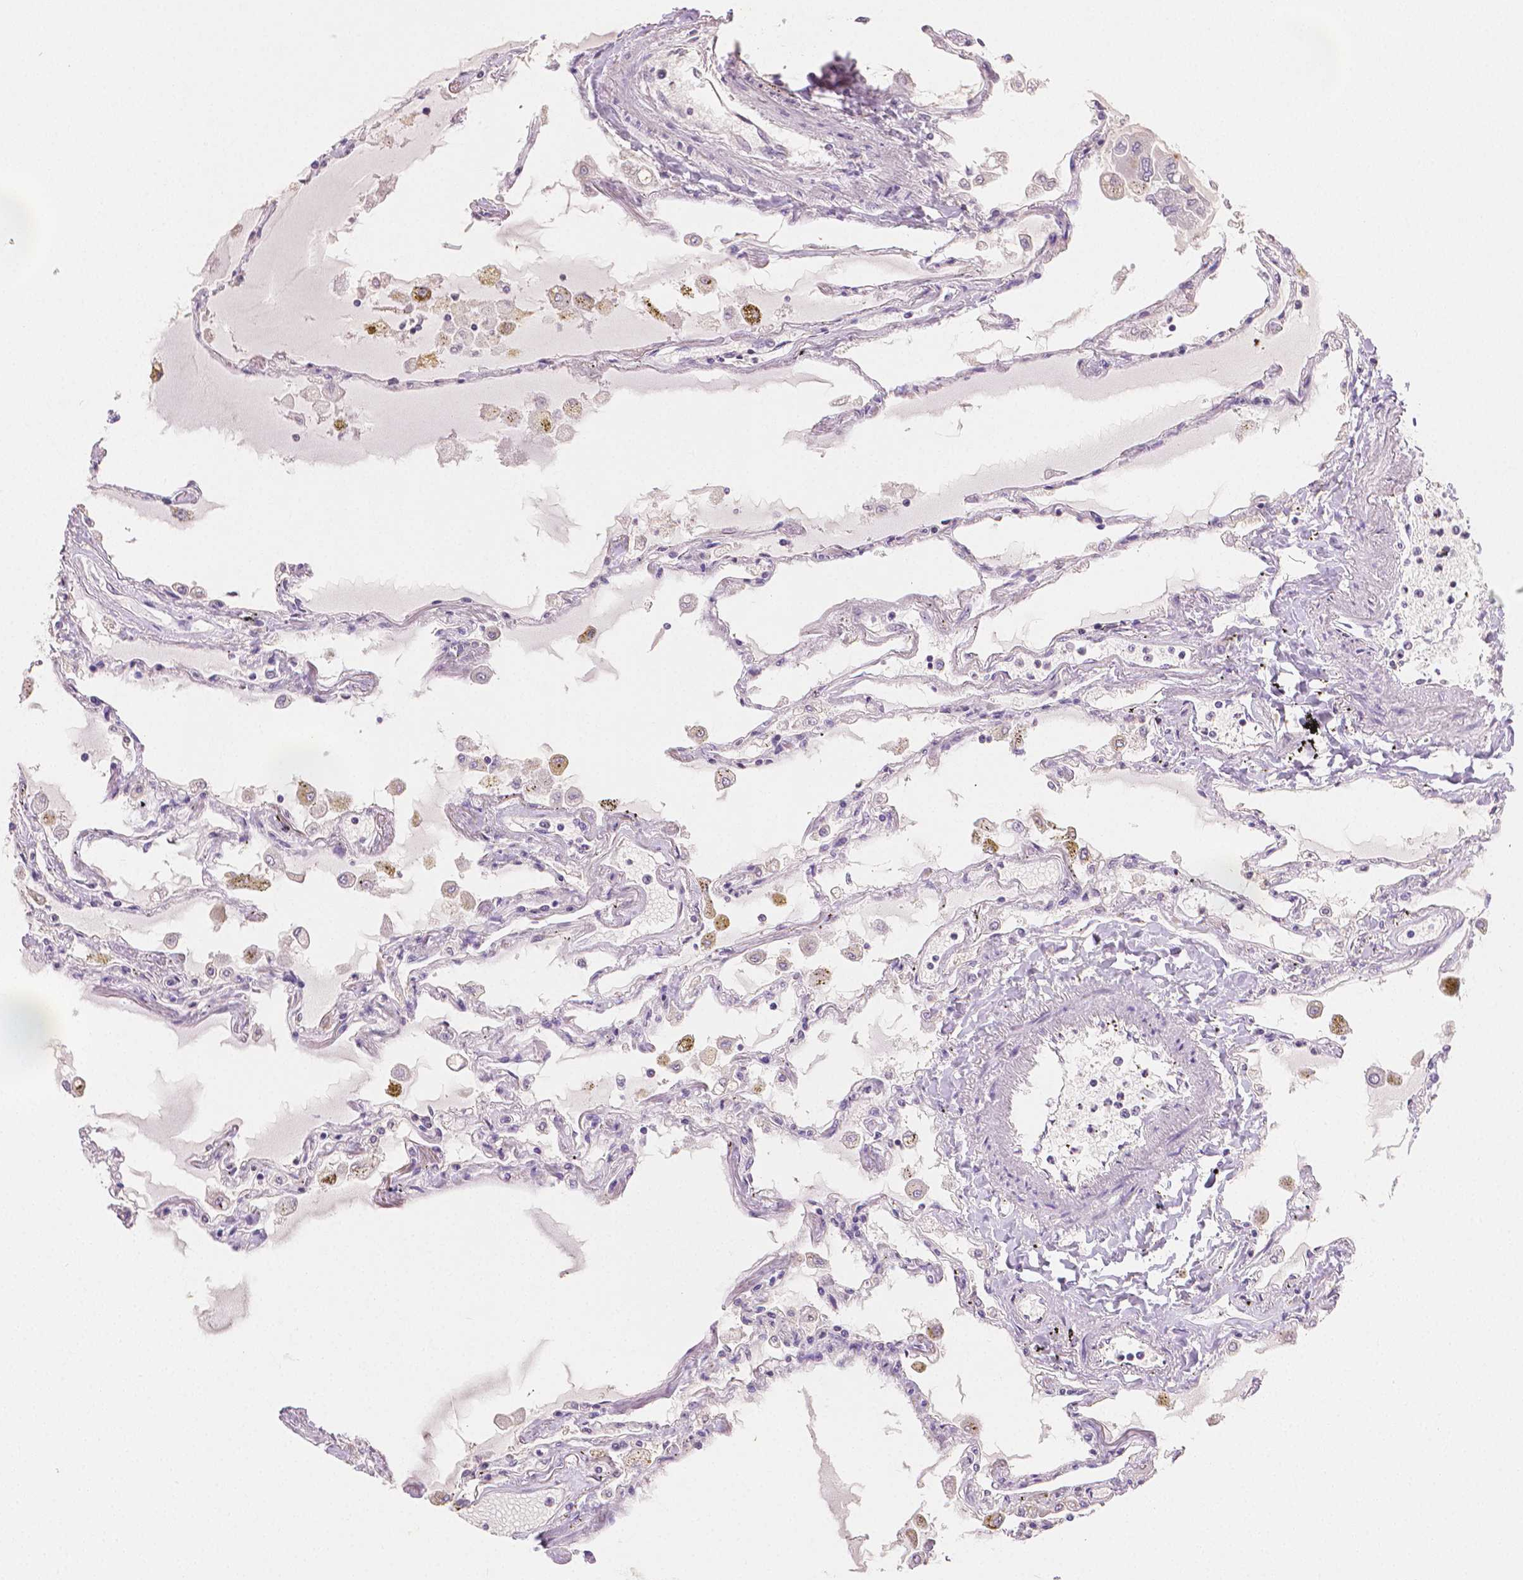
{"staining": {"intensity": "negative", "quantity": "none", "location": "none"}, "tissue": "lung", "cell_type": "Alveolar cells", "image_type": "normal", "snomed": [{"axis": "morphology", "description": "Normal tissue, NOS"}, {"axis": "morphology", "description": "Adenocarcinoma, NOS"}, {"axis": "topography", "description": "Cartilage tissue"}, {"axis": "topography", "description": "Lung"}], "caption": "Alveolar cells are negative for protein expression in unremarkable human lung. (DAB immunohistochemistry visualized using brightfield microscopy, high magnification).", "gene": "TGM1", "patient": {"sex": "female", "age": 67}}